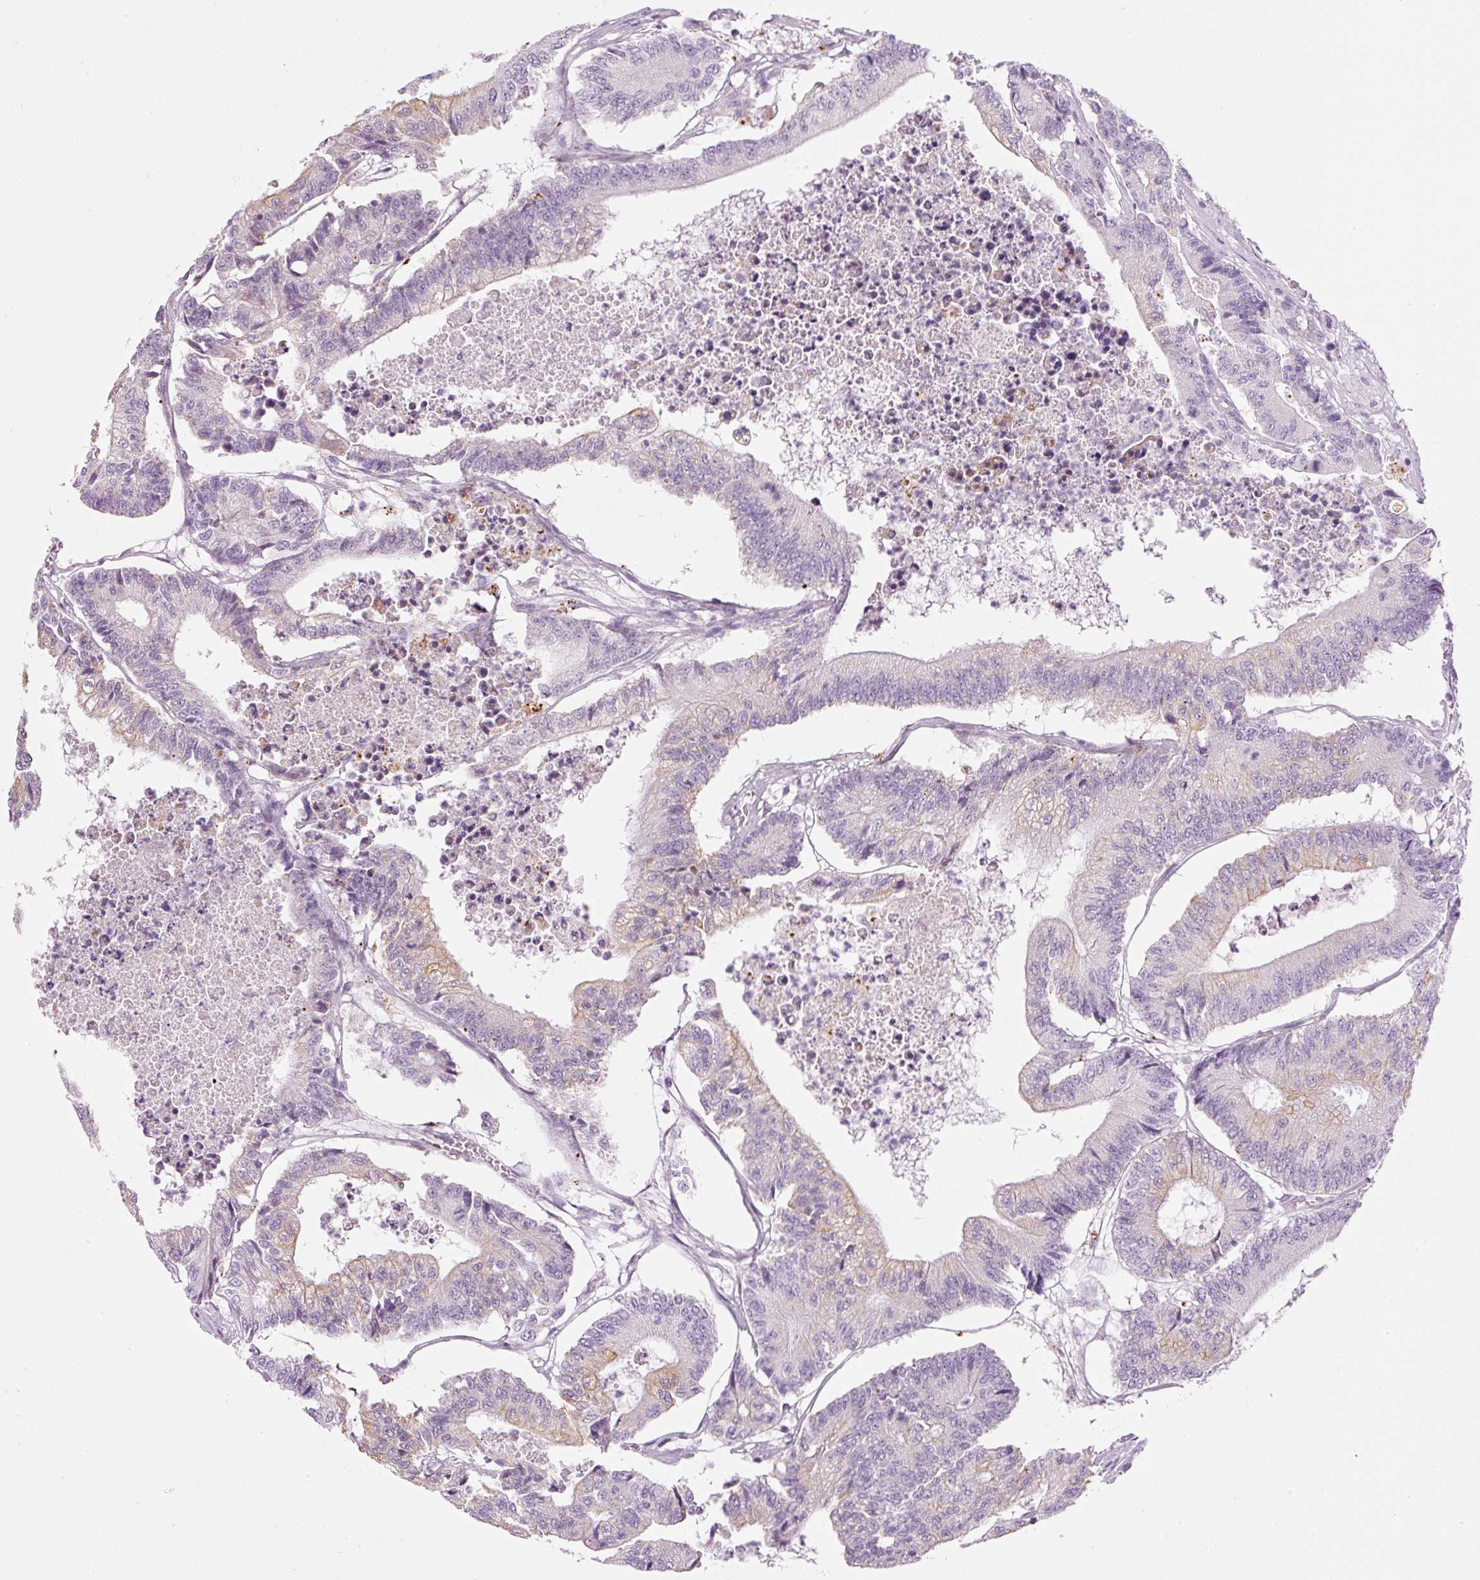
{"staining": {"intensity": "weak", "quantity": "<25%", "location": "cytoplasmic/membranous"}, "tissue": "colorectal cancer", "cell_type": "Tumor cells", "image_type": "cancer", "snomed": [{"axis": "morphology", "description": "Adenocarcinoma, NOS"}, {"axis": "topography", "description": "Colon"}], "caption": "The histopathology image reveals no significant staining in tumor cells of colorectal cancer (adenocarcinoma).", "gene": "CARD16", "patient": {"sex": "female", "age": 84}}